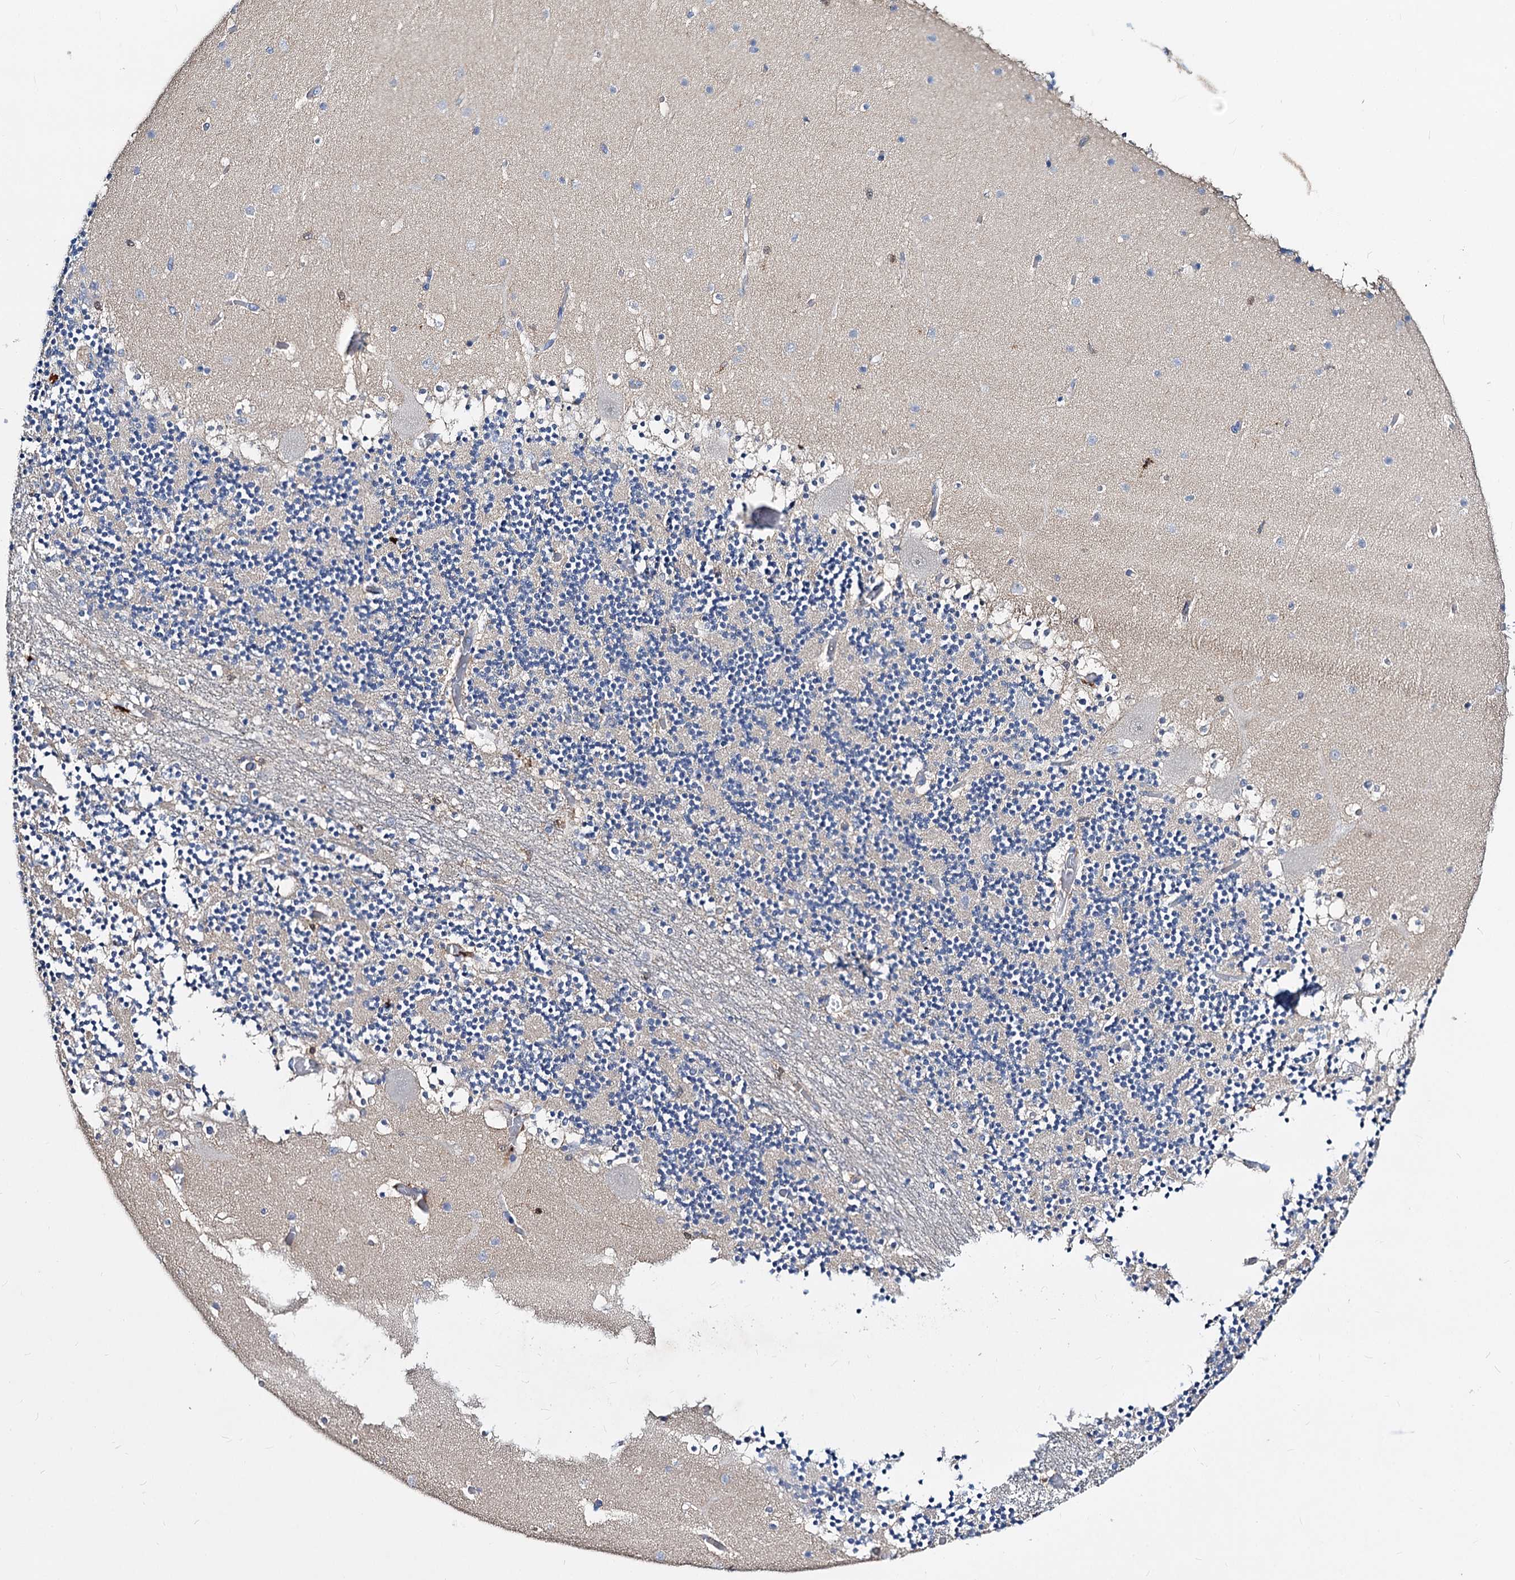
{"staining": {"intensity": "negative", "quantity": "none", "location": "none"}, "tissue": "cerebellum", "cell_type": "Cells in granular layer", "image_type": "normal", "snomed": [{"axis": "morphology", "description": "Normal tissue, NOS"}, {"axis": "topography", "description": "Cerebellum"}], "caption": "This is an immunohistochemistry (IHC) micrograph of unremarkable human cerebellum. There is no expression in cells in granular layer.", "gene": "ACY3", "patient": {"sex": "female", "age": 28}}